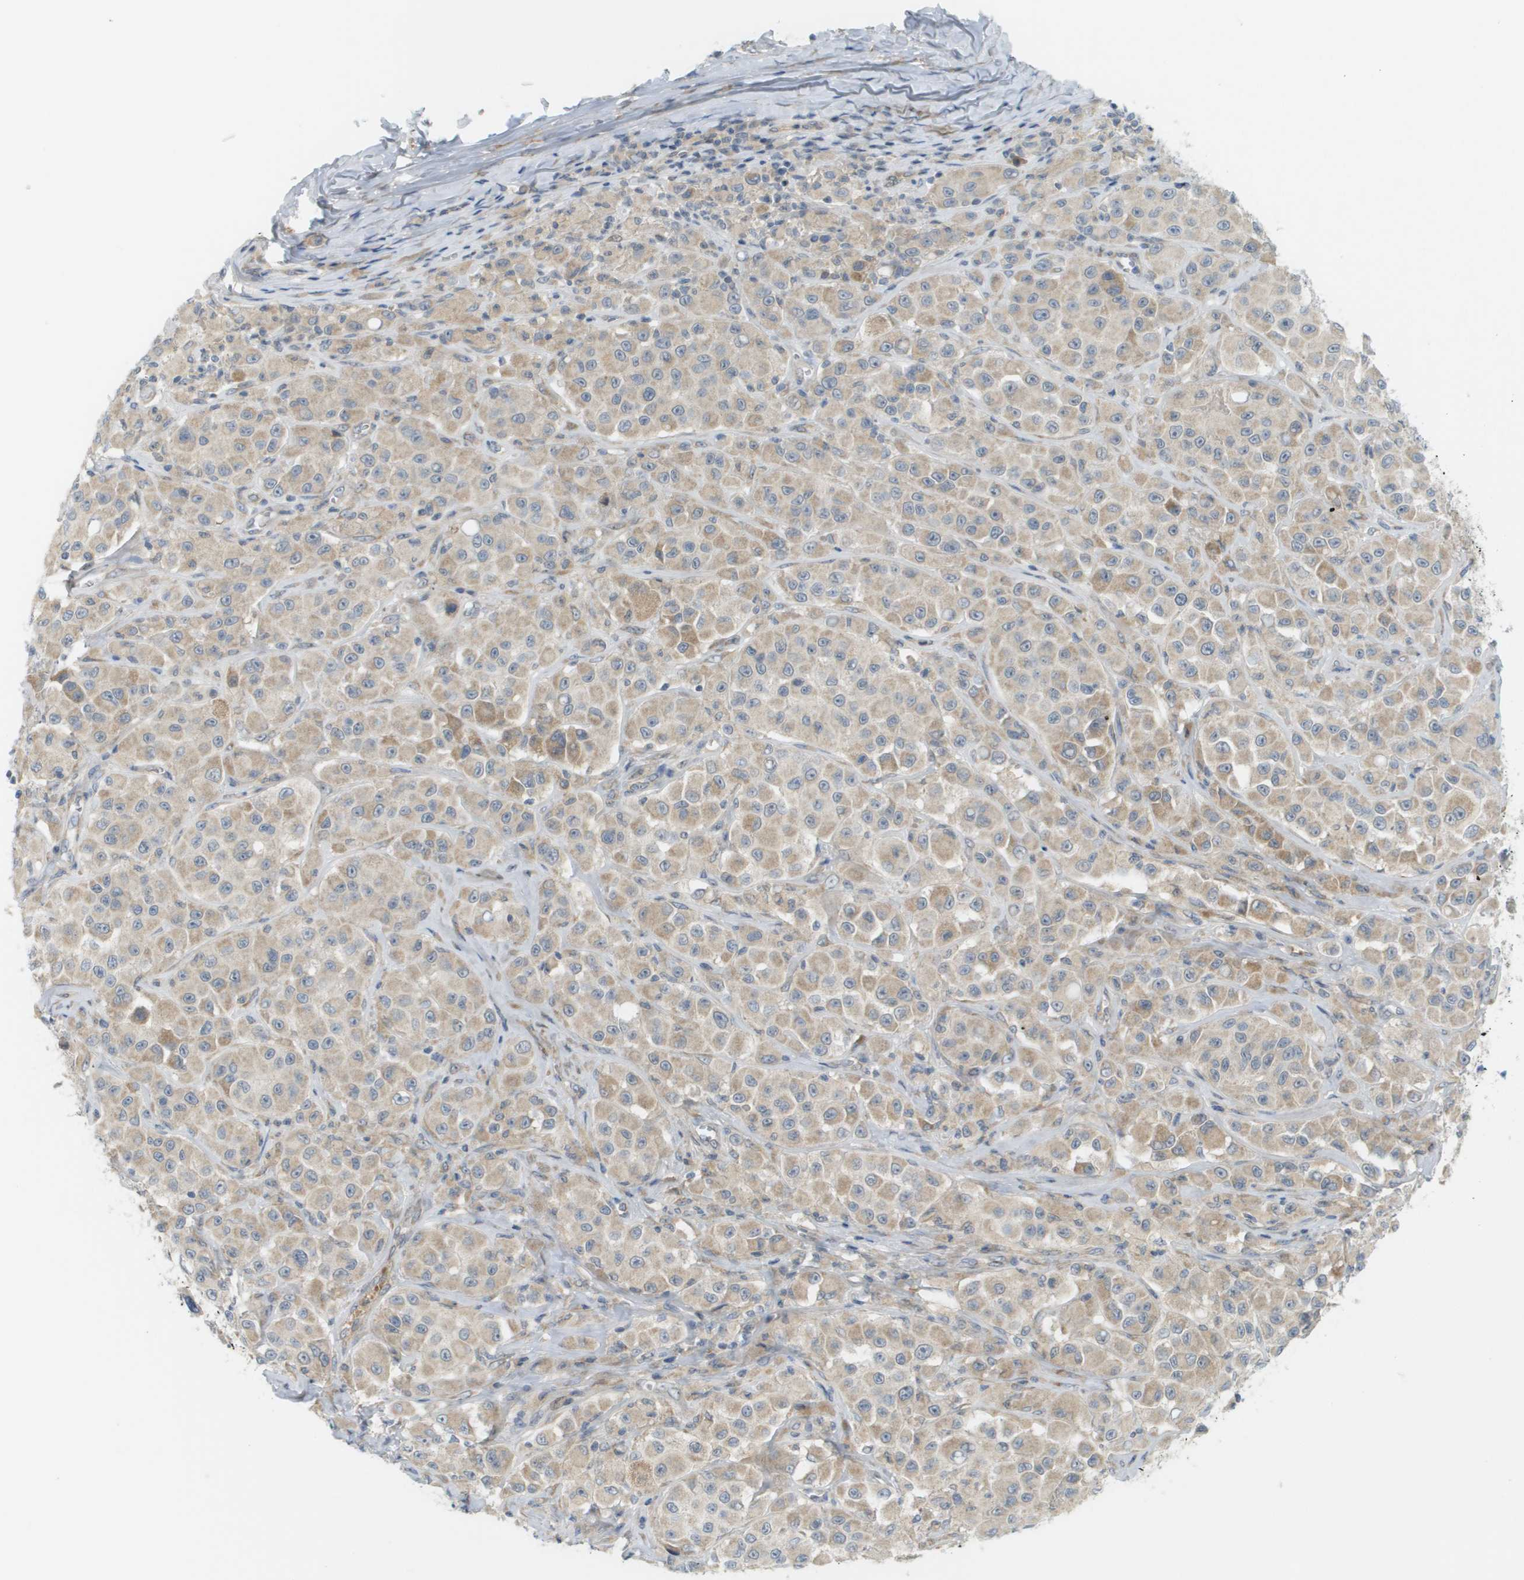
{"staining": {"intensity": "weak", "quantity": ">75%", "location": "cytoplasmic/membranous"}, "tissue": "melanoma", "cell_type": "Tumor cells", "image_type": "cancer", "snomed": [{"axis": "morphology", "description": "Malignant melanoma, NOS"}, {"axis": "topography", "description": "Skin"}], "caption": "A brown stain shows weak cytoplasmic/membranous positivity of a protein in human malignant melanoma tumor cells. Using DAB (brown) and hematoxylin (blue) stains, captured at high magnification using brightfield microscopy.", "gene": "PROC", "patient": {"sex": "male", "age": 84}}